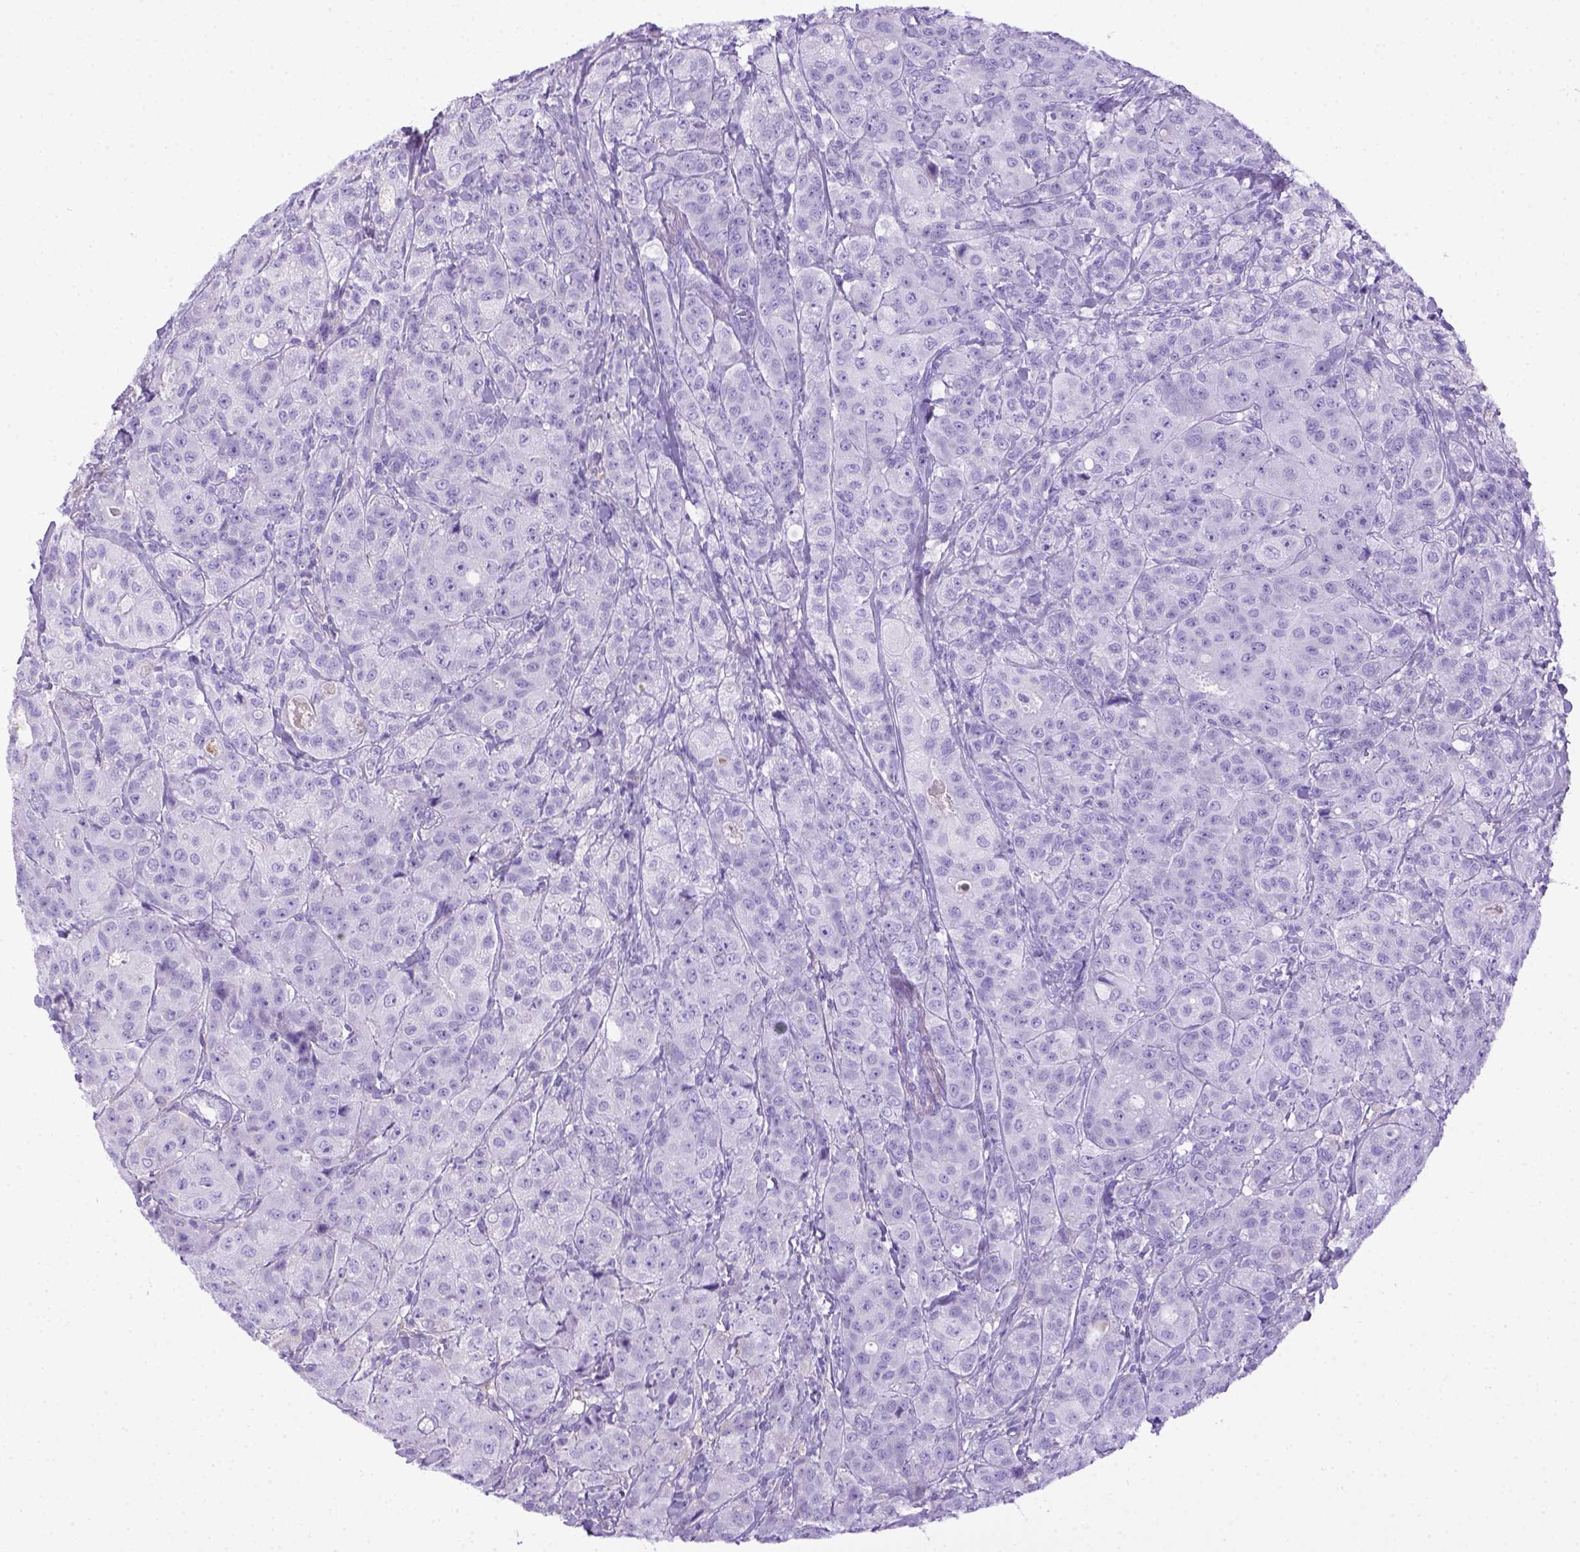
{"staining": {"intensity": "negative", "quantity": "none", "location": "none"}, "tissue": "breast cancer", "cell_type": "Tumor cells", "image_type": "cancer", "snomed": [{"axis": "morphology", "description": "Duct carcinoma"}, {"axis": "topography", "description": "Breast"}], "caption": "Tumor cells are negative for brown protein staining in intraductal carcinoma (breast).", "gene": "ITIH4", "patient": {"sex": "female", "age": 43}}